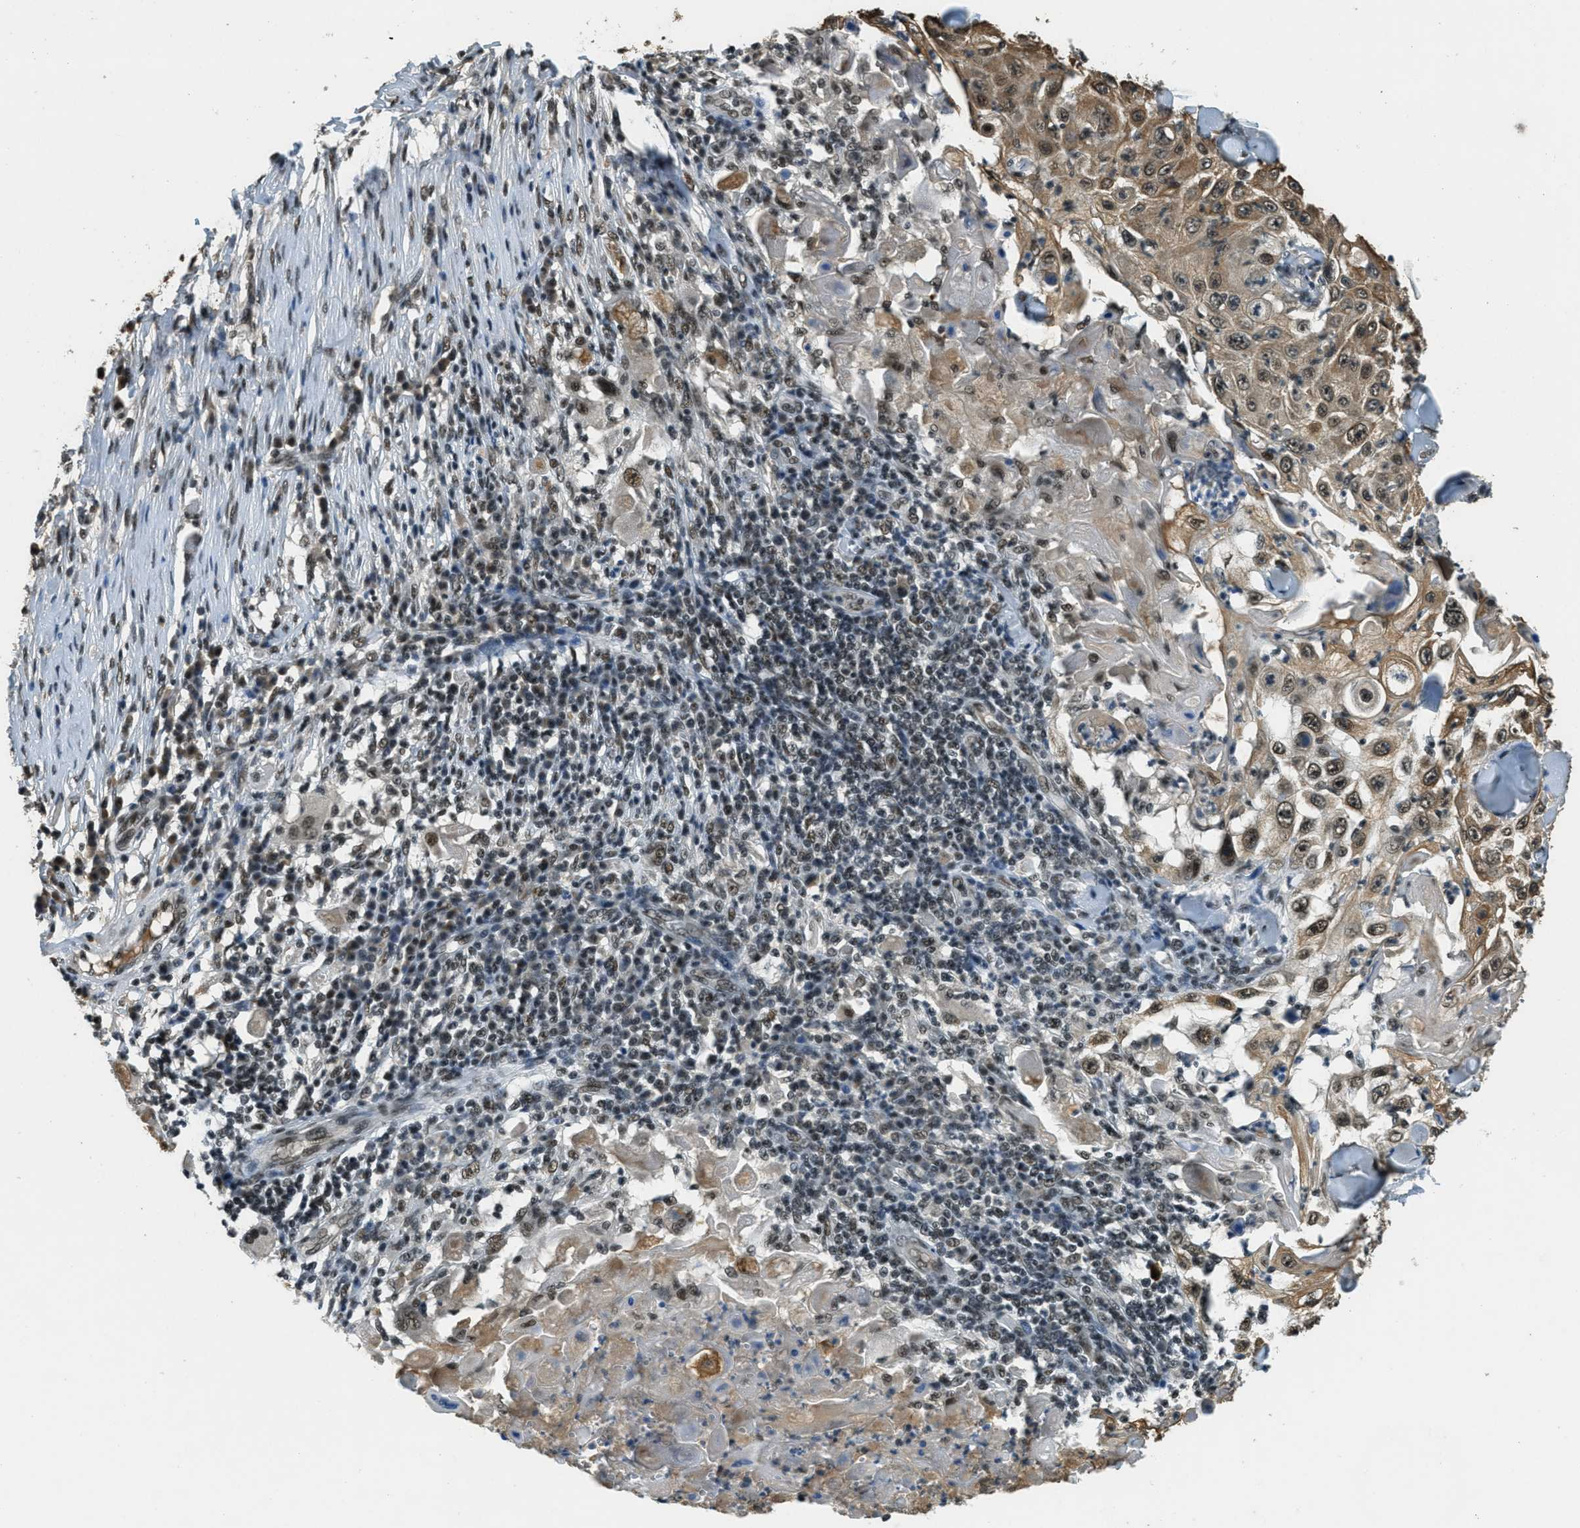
{"staining": {"intensity": "moderate", "quantity": ">75%", "location": "cytoplasmic/membranous,nuclear"}, "tissue": "skin cancer", "cell_type": "Tumor cells", "image_type": "cancer", "snomed": [{"axis": "morphology", "description": "Squamous cell carcinoma, NOS"}, {"axis": "topography", "description": "Skin"}], "caption": "Protein expression analysis of human skin cancer (squamous cell carcinoma) reveals moderate cytoplasmic/membranous and nuclear expression in about >75% of tumor cells.", "gene": "ZNF148", "patient": {"sex": "male", "age": 86}}